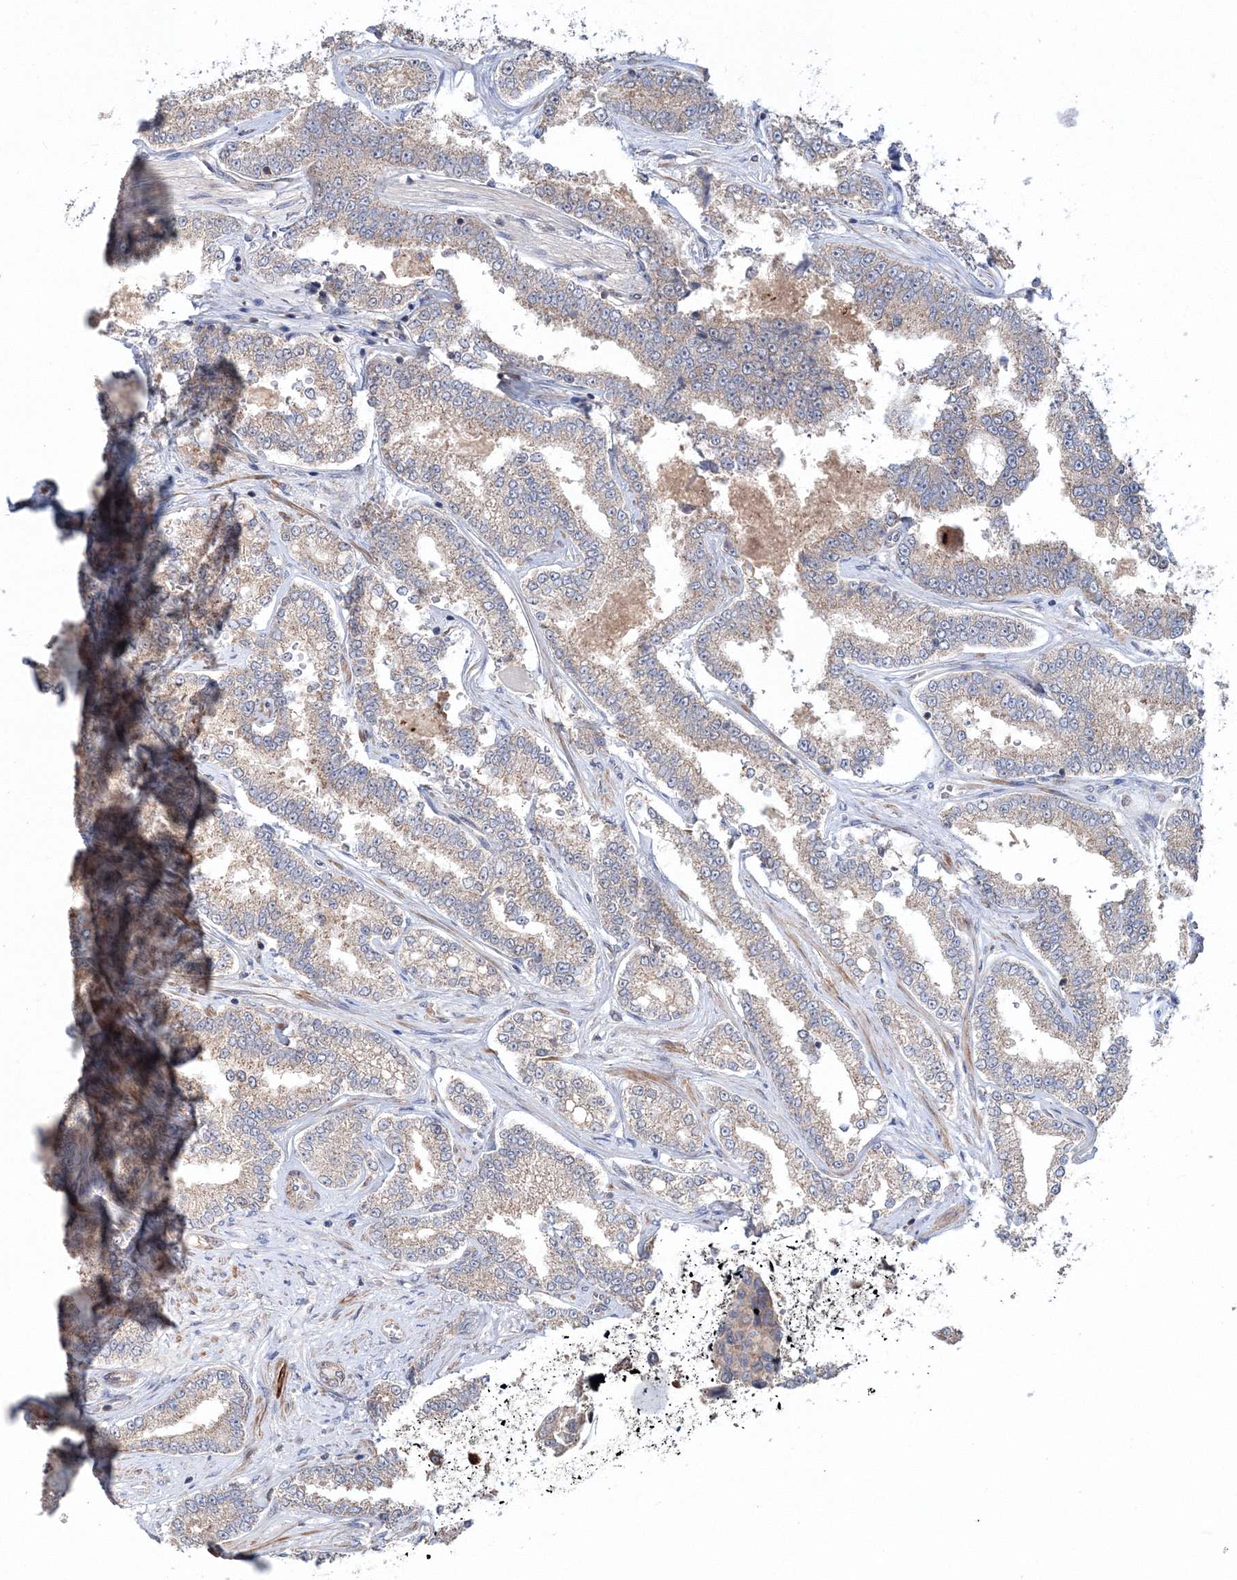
{"staining": {"intensity": "moderate", "quantity": "25%-75%", "location": "cytoplasmic/membranous"}, "tissue": "prostate cancer", "cell_type": "Tumor cells", "image_type": "cancer", "snomed": [{"axis": "morphology", "description": "Normal tissue, NOS"}, {"axis": "morphology", "description": "Adenocarcinoma, High grade"}, {"axis": "topography", "description": "Prostate"}], "caption": "This photomicrograph exhibits IHC staining of human prostate cancer (adenocarcinoma (high-grade)), with medium moderate cytoplasmic/membranous positivity in approximately 25%-75% of tumor cells.", "gene": "NOA1", "patient": {"sex": "male", "age": 83}}